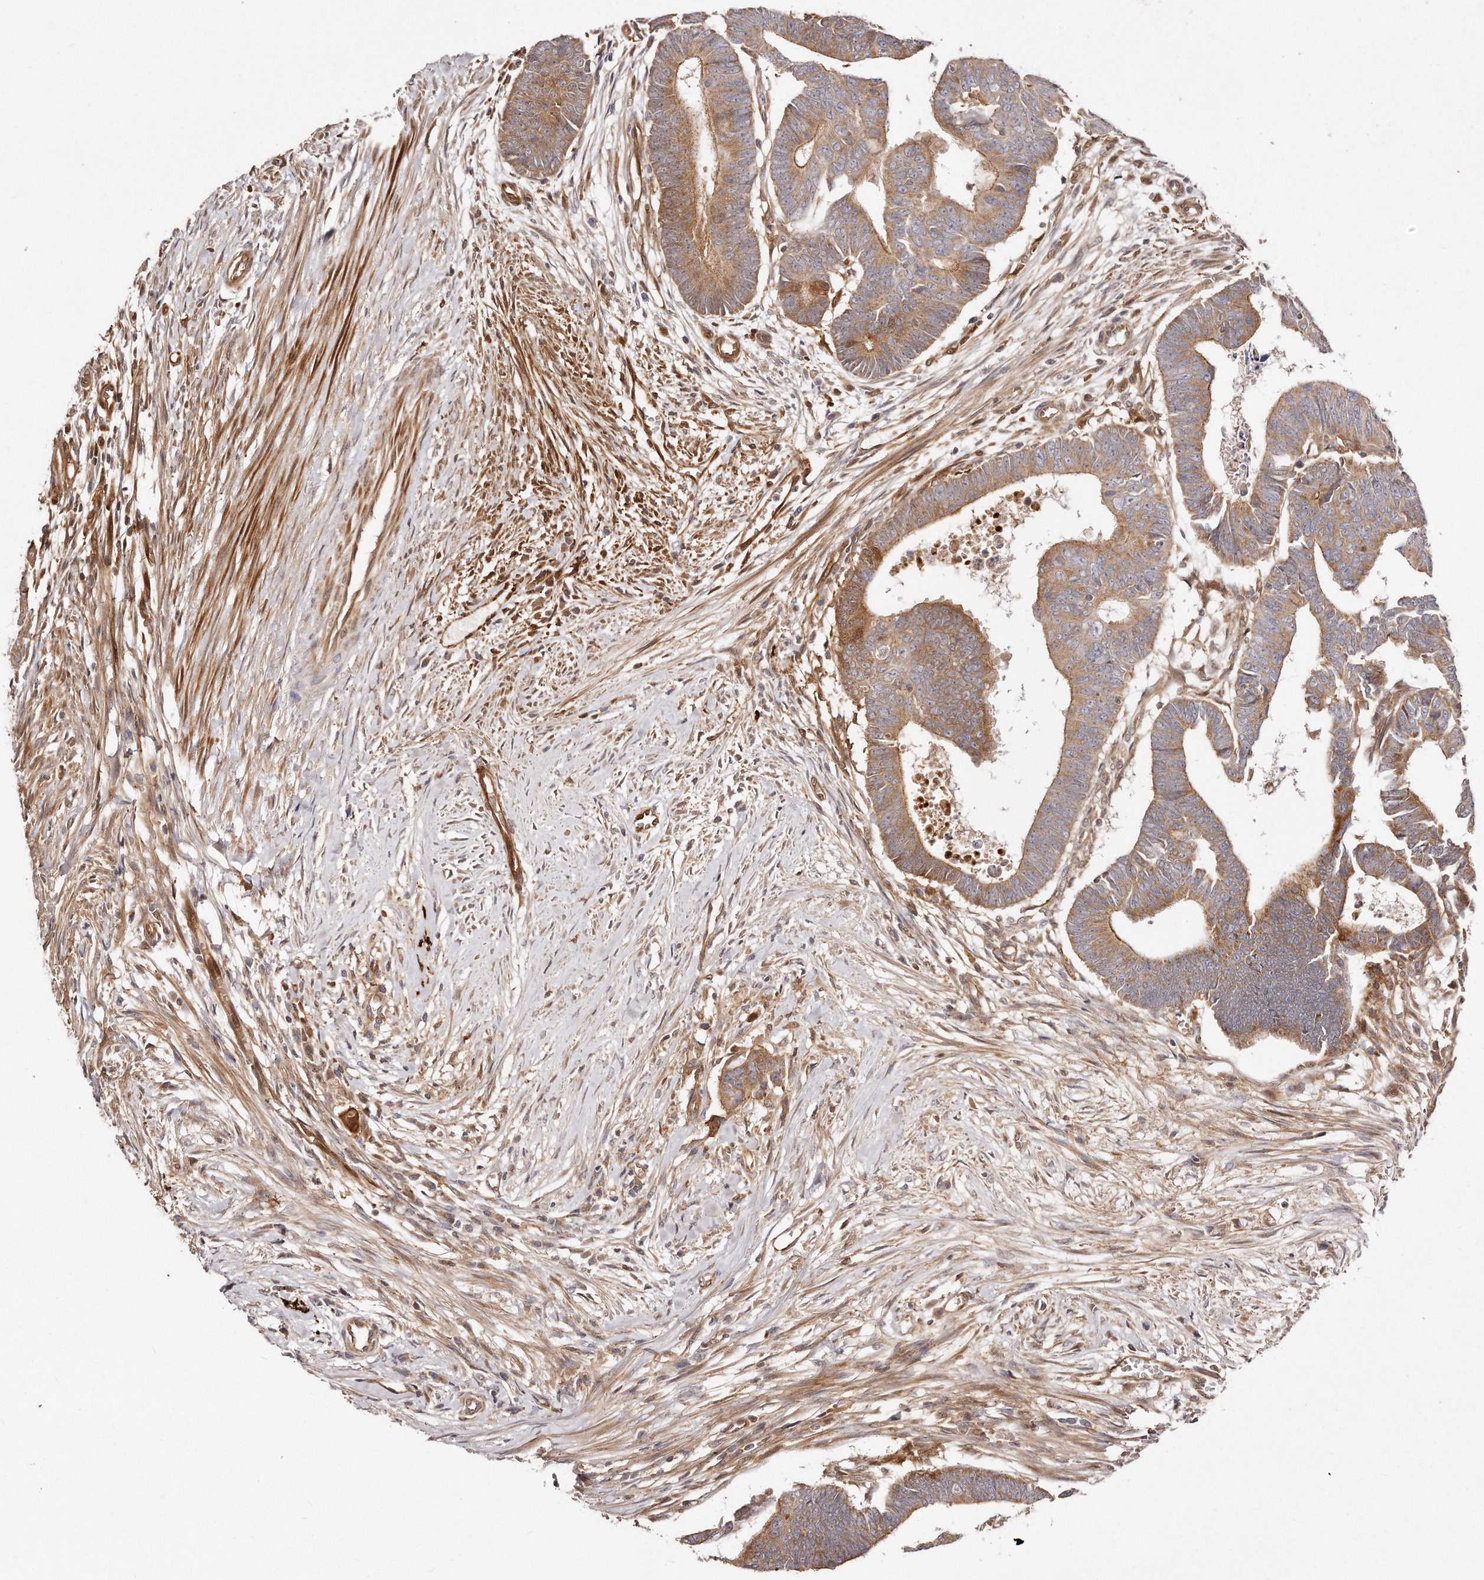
{"staining": {"intensity": "moderate", "quantity": ">75%", "location": "cytoplasmic/membranous"}, "tissue": "colorectal cancer", "cell_type": "Tumor cells", "image_type": "cancer", "snomed": [{"axis": "morphology", "description": "Adenocarcinoma, NOS"}, {"axis": "topography", "description": "Rectum"}], "caption": "A photomicrograph of human adenocarcinoma (colorectal) stained for a protein exhibits moderate cytoplasmic/membranous brown staining in tumor cells.", "gene": "GBP4", "patient": {"sex": "female", "age": 65}}